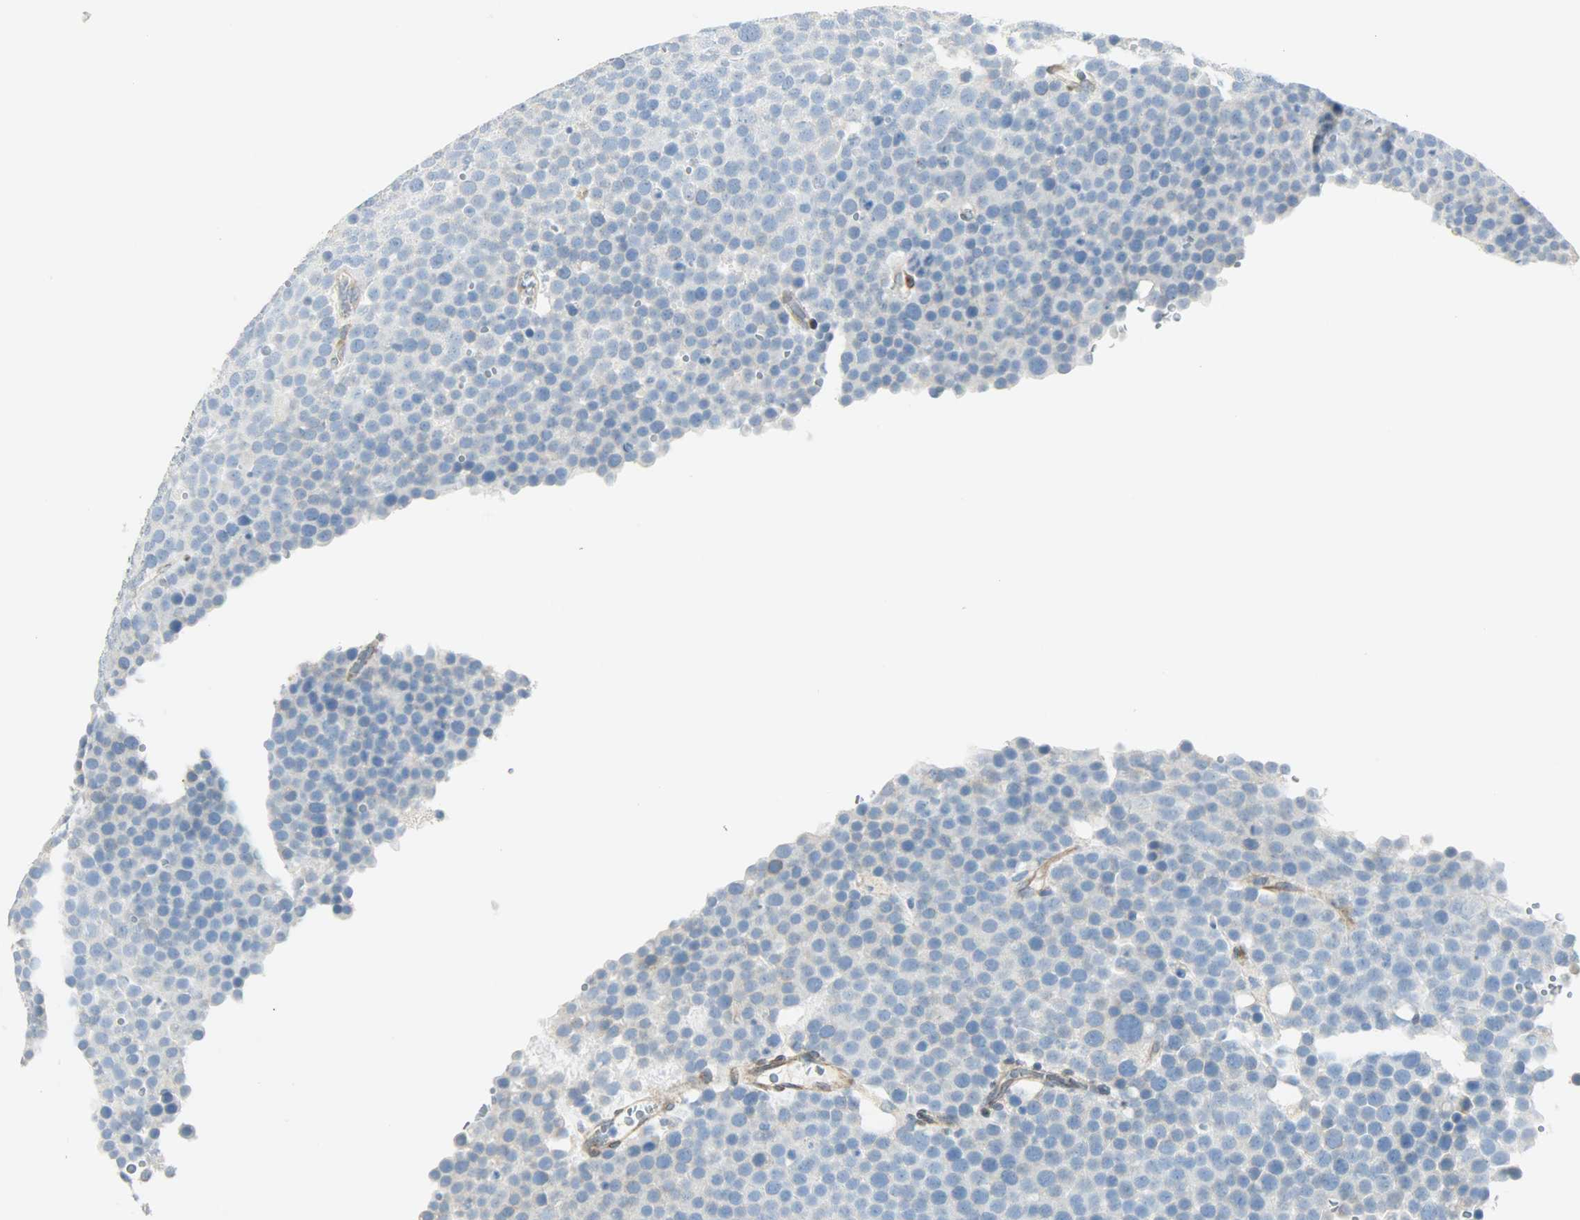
{"staining": {"intensity": "weak", "quantity": "<25%", "location": "cytoplasmic/membranous"}, "tissue": "testis cancer", "cell_type": "Tumor cells", "image_type": "cancer", "snomed": [{"axis": "morphology", "description": "Seminoma, NOS"}, {"axis": "topography", "description": "Testis"}], "caption": "High power microscopy micrograph of an IHC histopathology image of testis cancer, revealing no significant positivity in tumor cells.", "gene": "PKD2", "patient": {"sex": "male", "age": 71}}